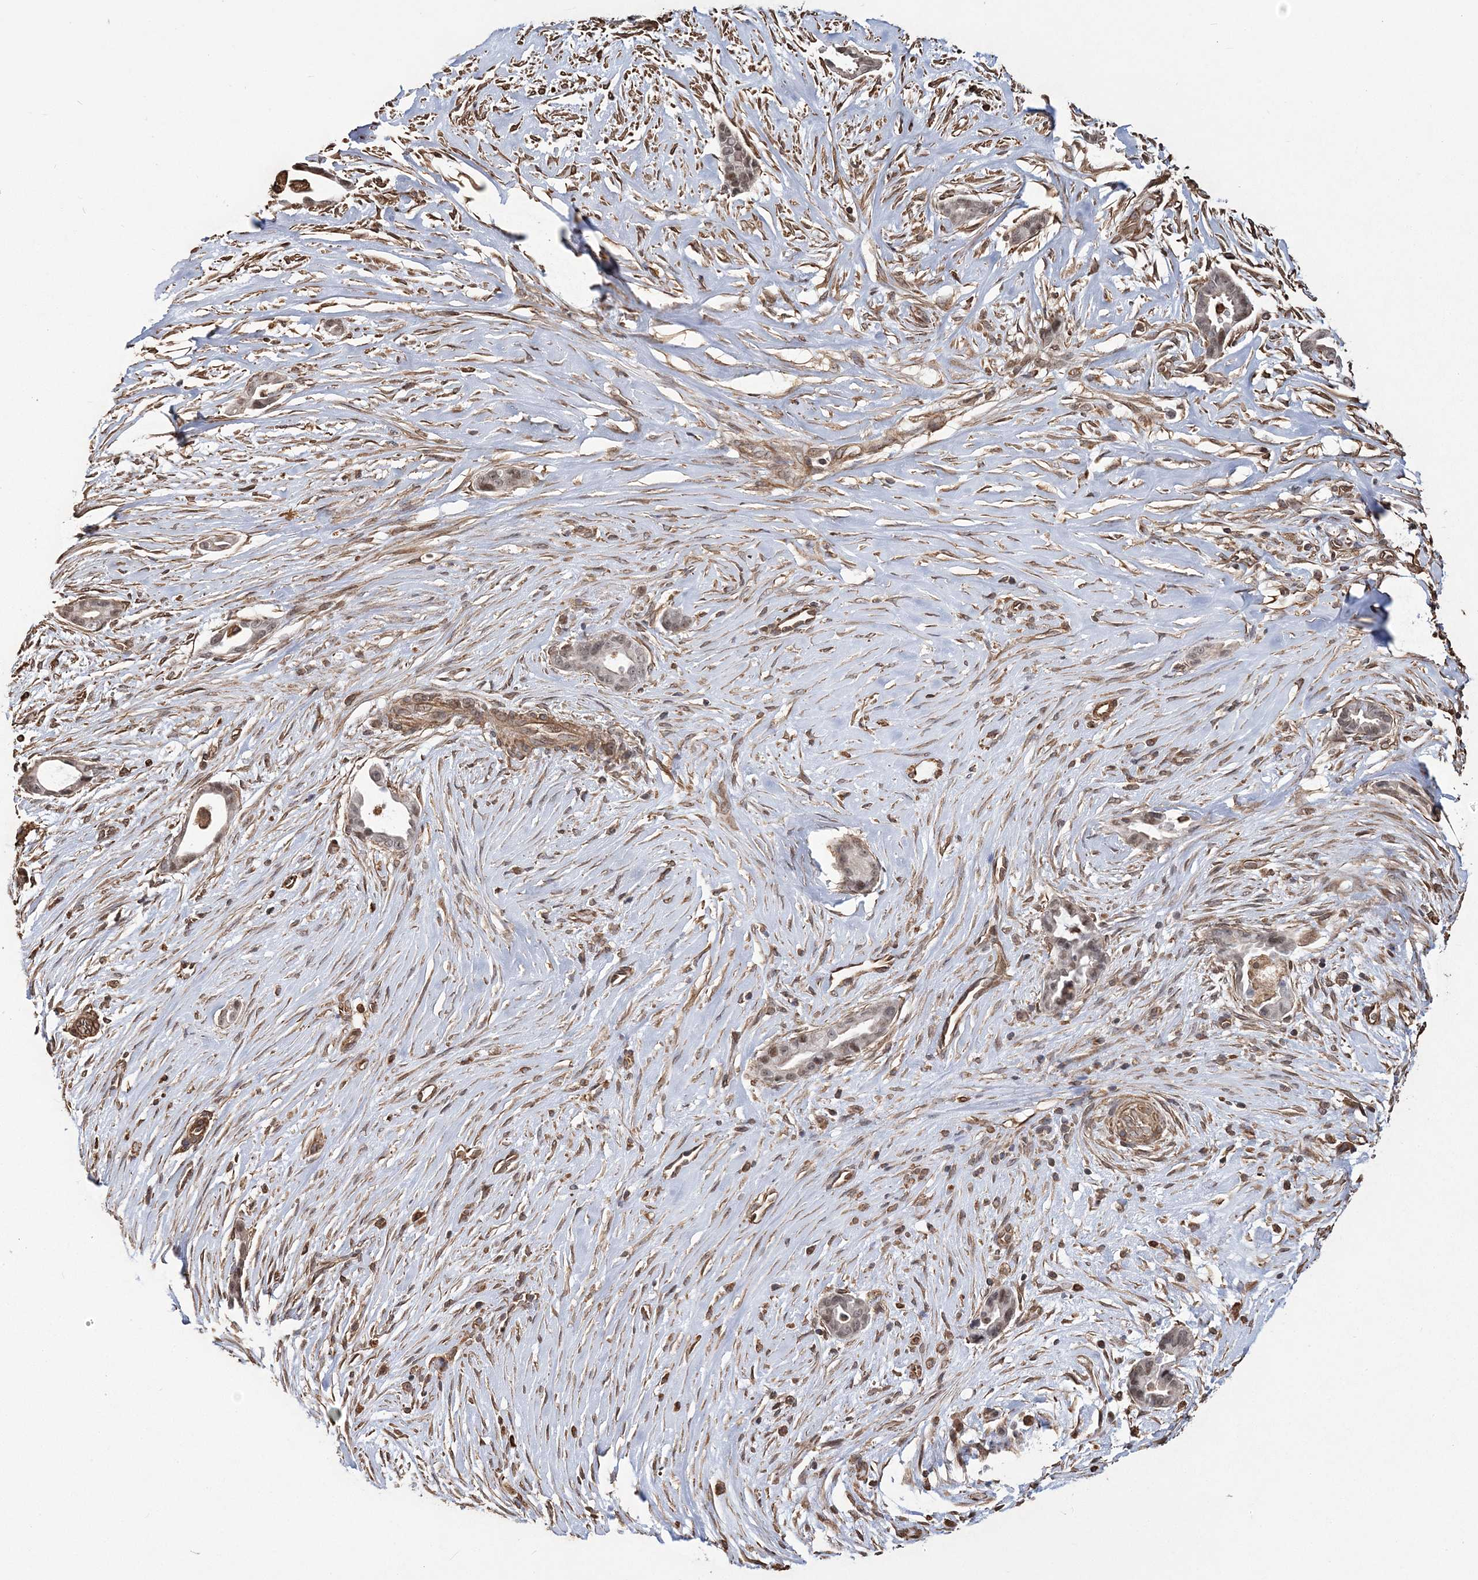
{"staining": {"intensity": "moderate", "quantity": "25%-75%", "location": "nuclear"}, "tissue": "liver cancer", "cell_type": "Tumor cells", "image_type": "cancer", "snomed": [{"axis": "morphology", "description": "Cholangiocarcinoma"}, {"axis": "topography", "description": "Liver"}], "caption": "IHC image of human cholangiocarcinoma (liver) stained for a protein (brown), which displays medium levels of moderate nuclear expression in about 25%-75% of tumor cells.", "gene": "ATP11B", "patient": {"sex": "female", "age": 55}}